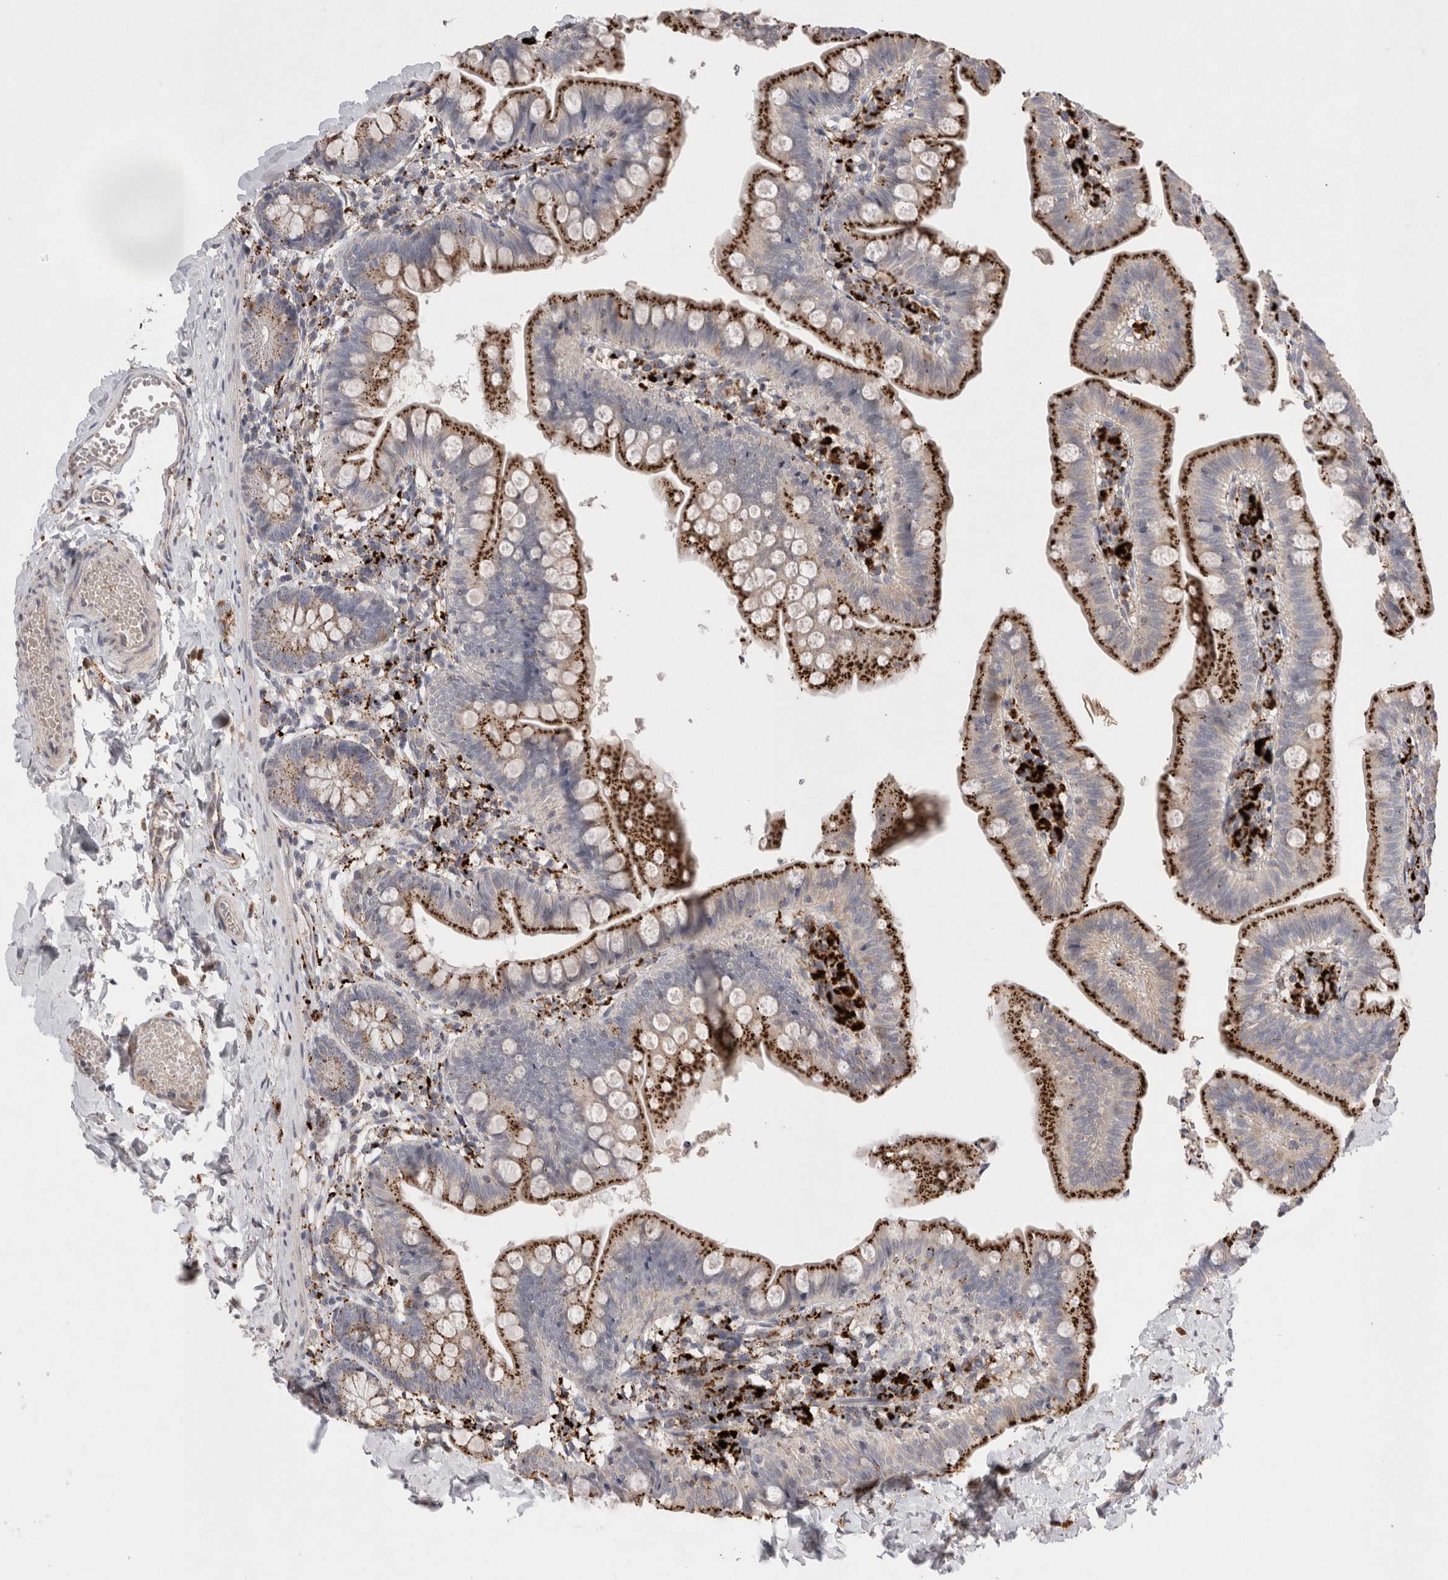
{"staining": {"intensity": "strong", "quantity": ">75%", "location": "cytoplasmic/membranous"}, "tissue": "small intestine", "cell_type": "Glandular cells", "image_type": "normal", "snomed": [{"axis": "morphology", "description": "Normal tissue, NOS"}, {"axis": "topography", "description": "Small intestine"}], "caption": "Protein staining of normal small intestine exhibits strong cytoplasmic/membranous staining in approximately >75% of glandular cells. (DAB IHC with brightfield microscopy, high magnification).", "gene": "CTSA", "patient": {"sex": "male", "age": 7}}